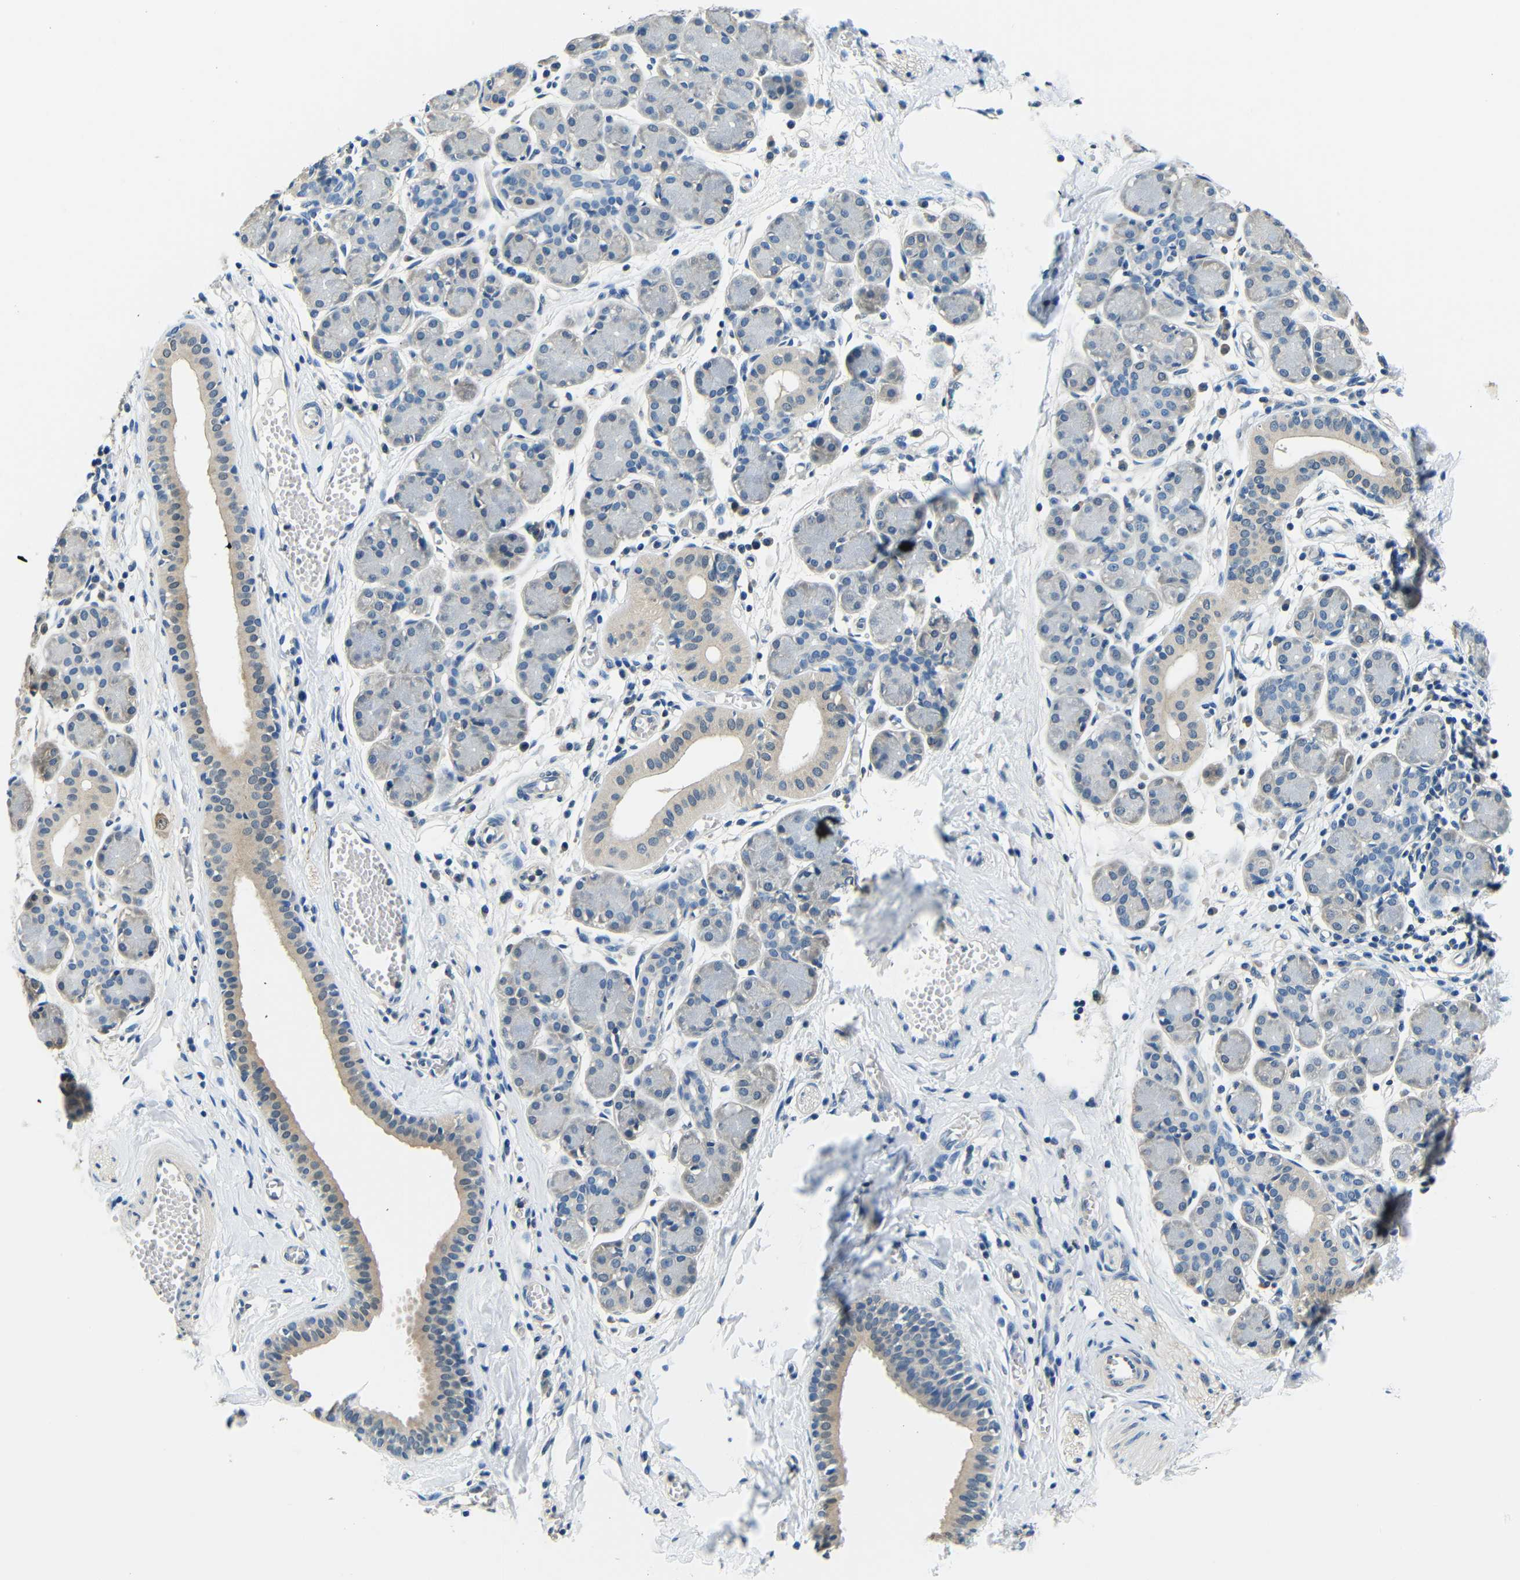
{"staining": {"intensity": "weak", "quantity": "<25%", "location": "cytoplasmic/membranous"}, "tissue": "salivary gland", "cell_type": "Glandular cells", "image_type": "normal", "snomed": [{"axis": "morphology", "description": "Normal tissue, NOS"}, {"axis": "morphology", "description": "Inflammation, NOS"}, {"axis": "topography", "description": "Lymph node"}, {"axis": "topography", "description": "Salivary gland"}], "caption": "Micrograph shows no significant protein staining in glandular cells of normal salivary gland.", "gene": "ADAP1", "patient": {"sex": "male", "age": 3}}